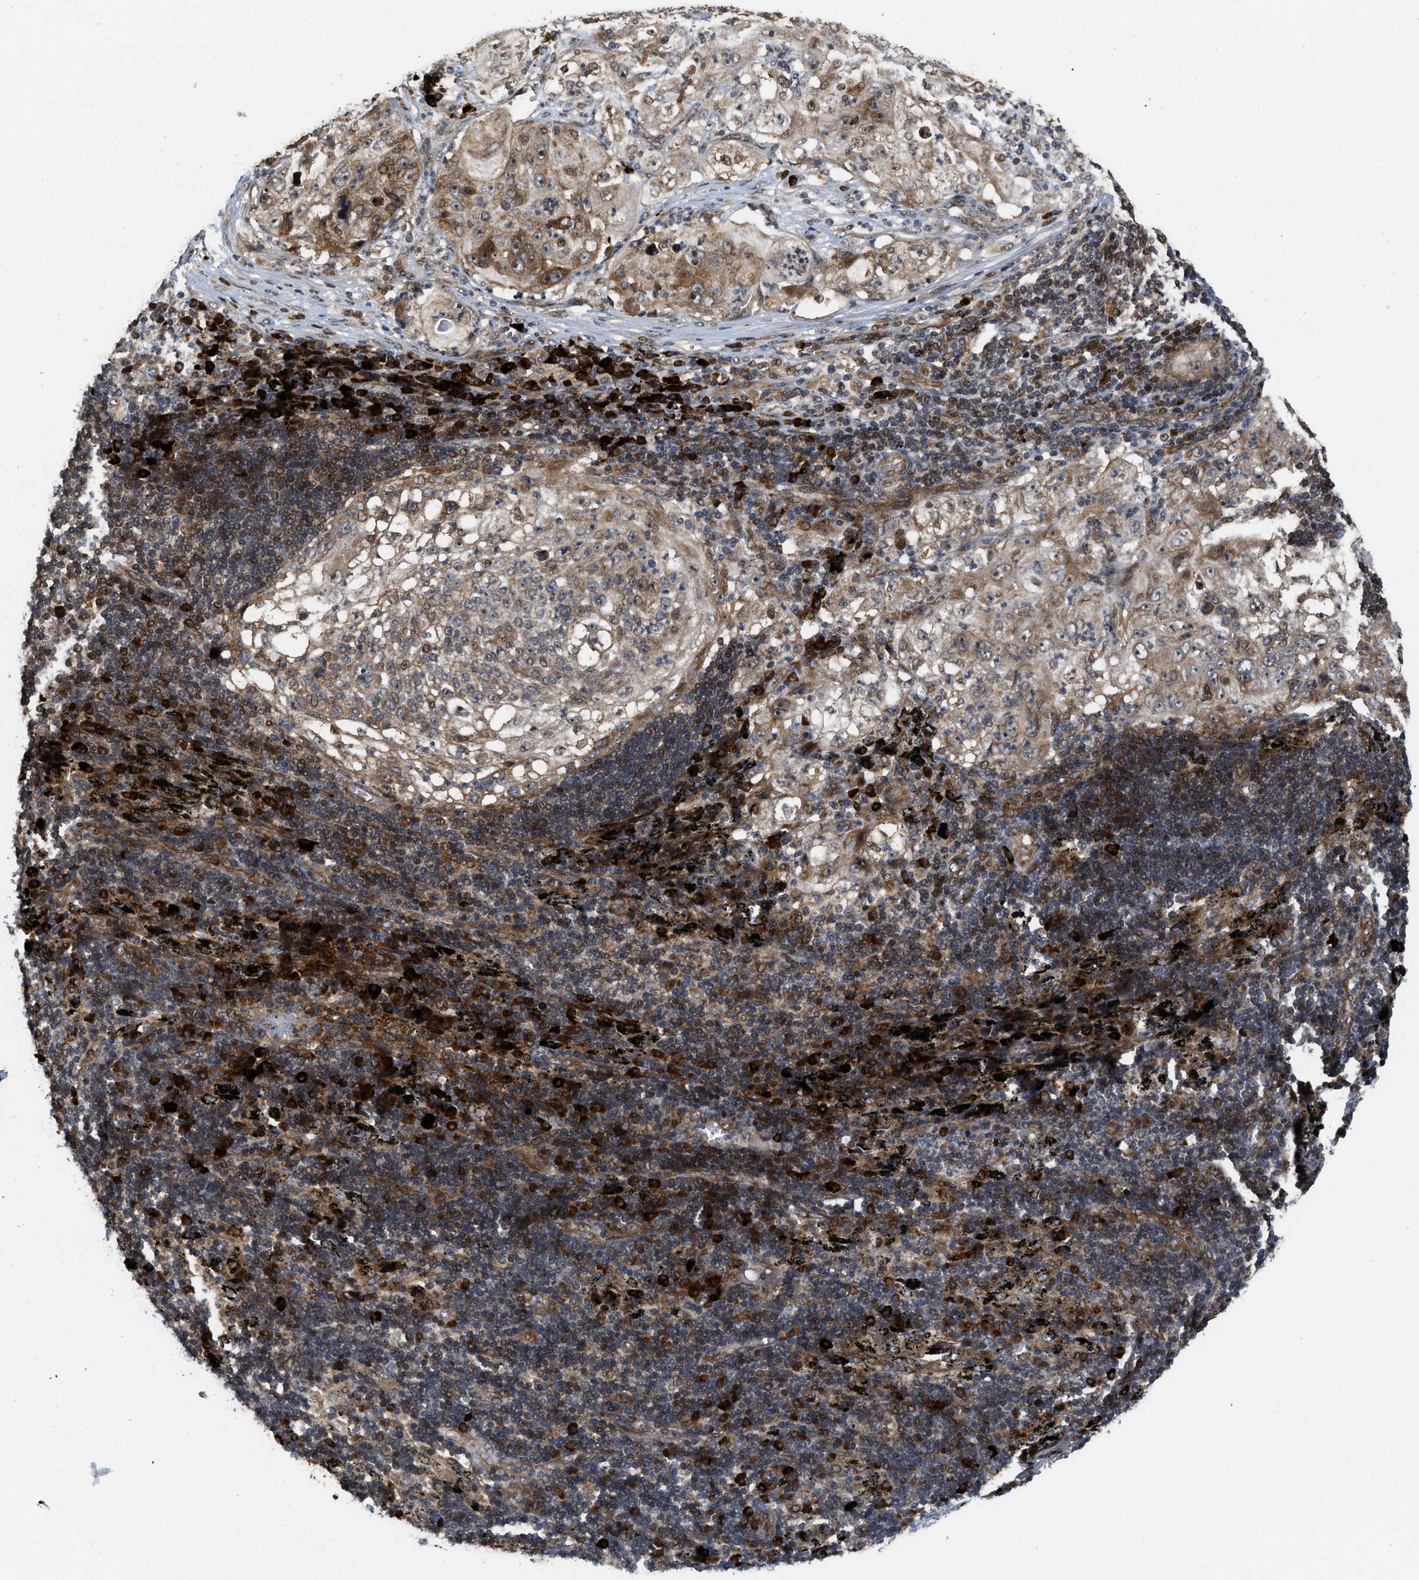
{"staining": {"intensity": "moderate", "quantity": "25%-75%", "location": "cytoplasmic/membranous,nuclear"}, "tissue": "lung cancer", "cell_type": "Tumor cells", "image_type": "cancer", "snomed": [{"axis": "morphology", "description": "Inflammation, NOS"}, {"axis": "morphology", "description": "Squamous cell carcinoma, NOS"}, {"axis": "topography", "description": "Lymph node"}, {"axis": "topography", "description": "Soft tissue"}, {"axis": "topography", "description": "Lung"}], "caption": "The micrograph exhibits staining of lung cancer (squamous cell carcinoma), revealing moderate cytoplasmic/membranous and nuclear protein expression (brown color) within tumor cells. (DAB = brown stain, brightfield microscopy at high magnification).", "gene": "ELP2", "patient": {"sex": "male", "age": 66}}